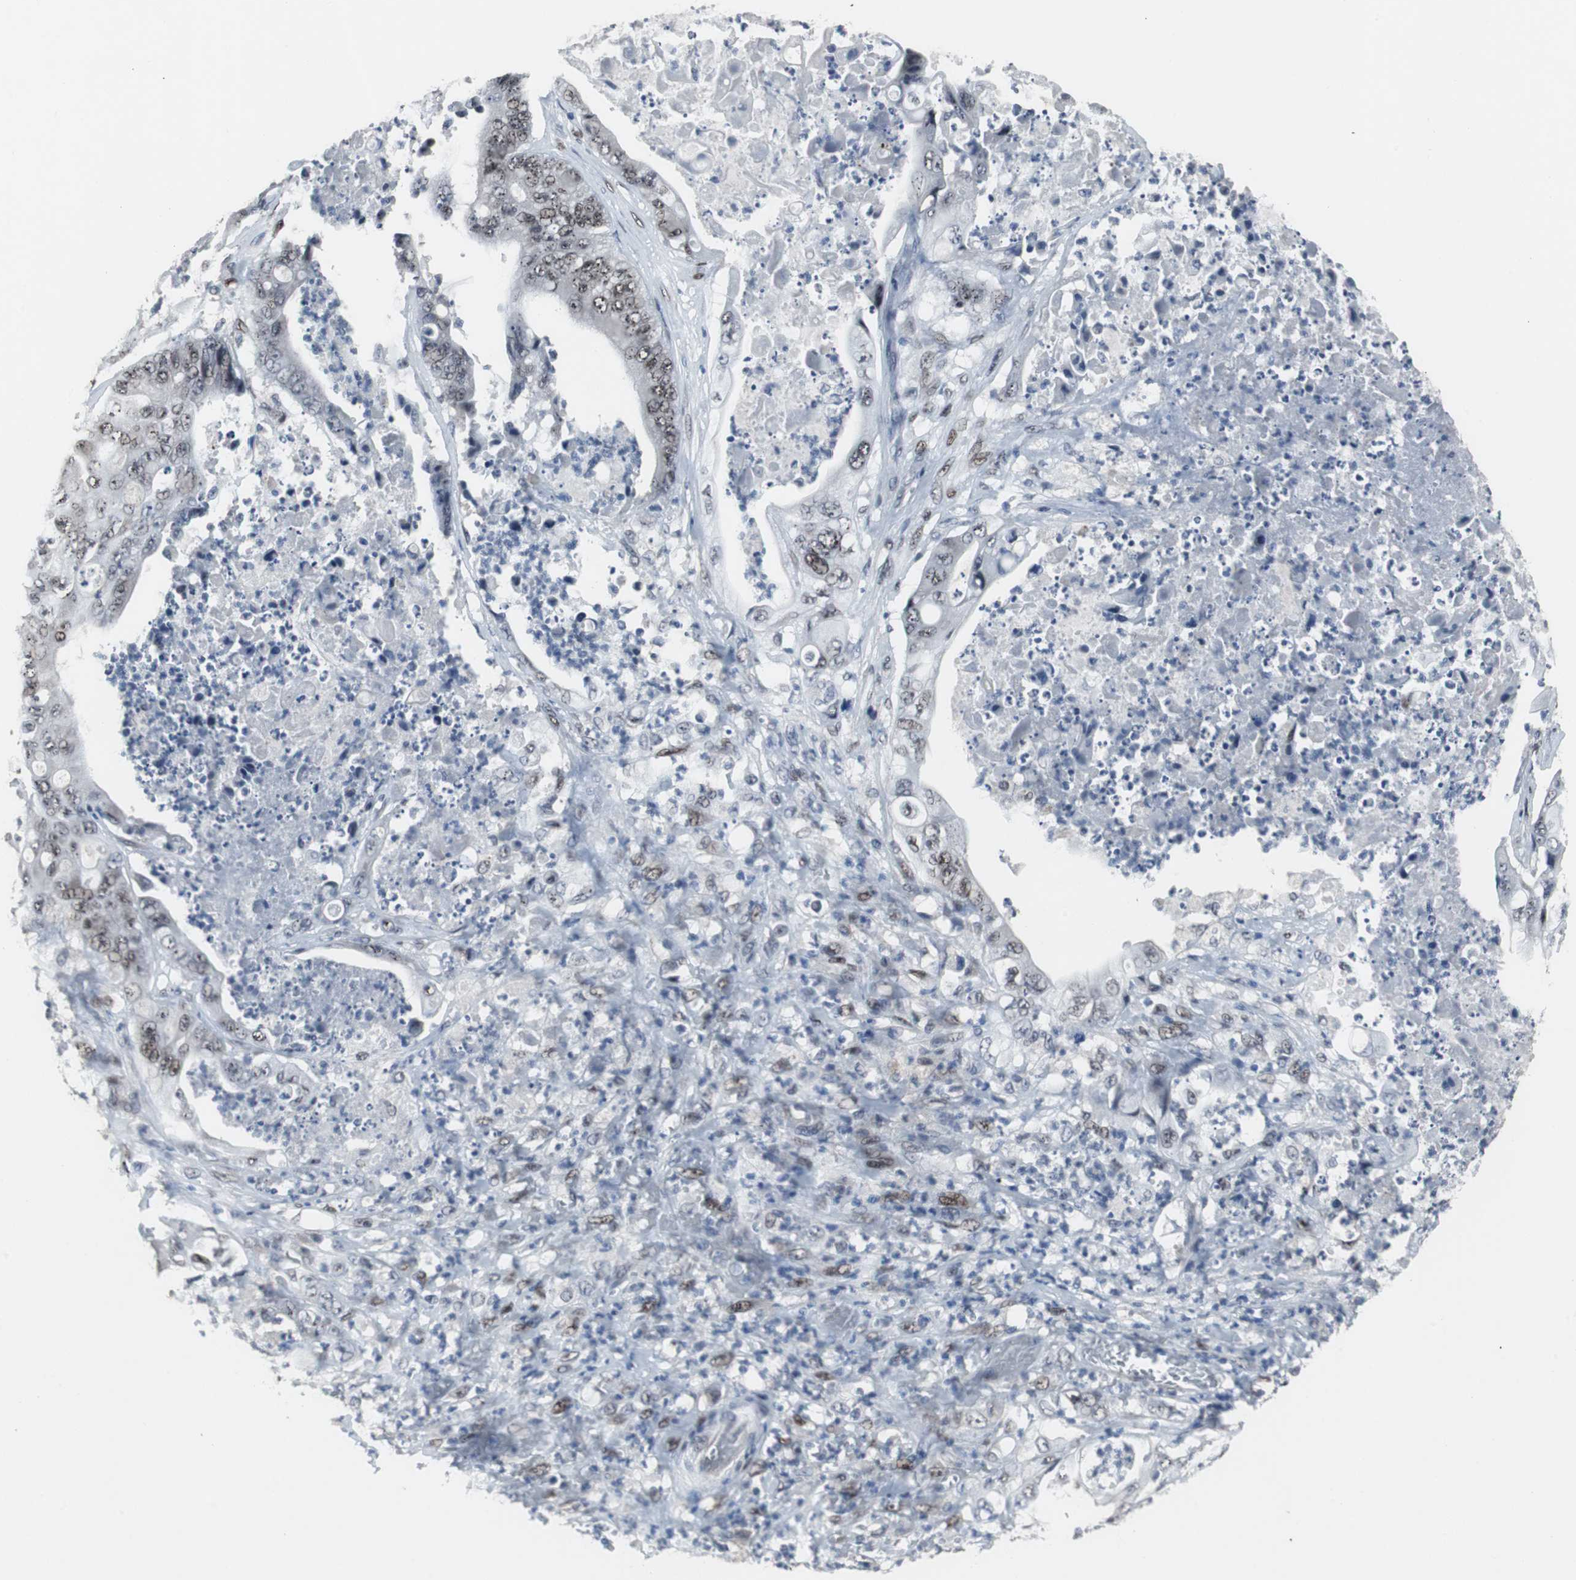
{"staining": {"intensity": "strong", "quantity": ">75%", "location": "nuclear"}, "tissue": "stomach cancer", "cell_type": "Tumor cells", "image_type": "cancer", "snomed": [{"axis": "morphology", "description": "Adenocarcinoma, NOS"}, {"axis": "topography", "description": "Stomach"}], "caption": "Adenocarcinoma (stomach) tissue shows strong nuclear positivity in approximately >75% of tumor cells", "gene": "FOXP4", "patient": {"sex": "female", "age": 73}}